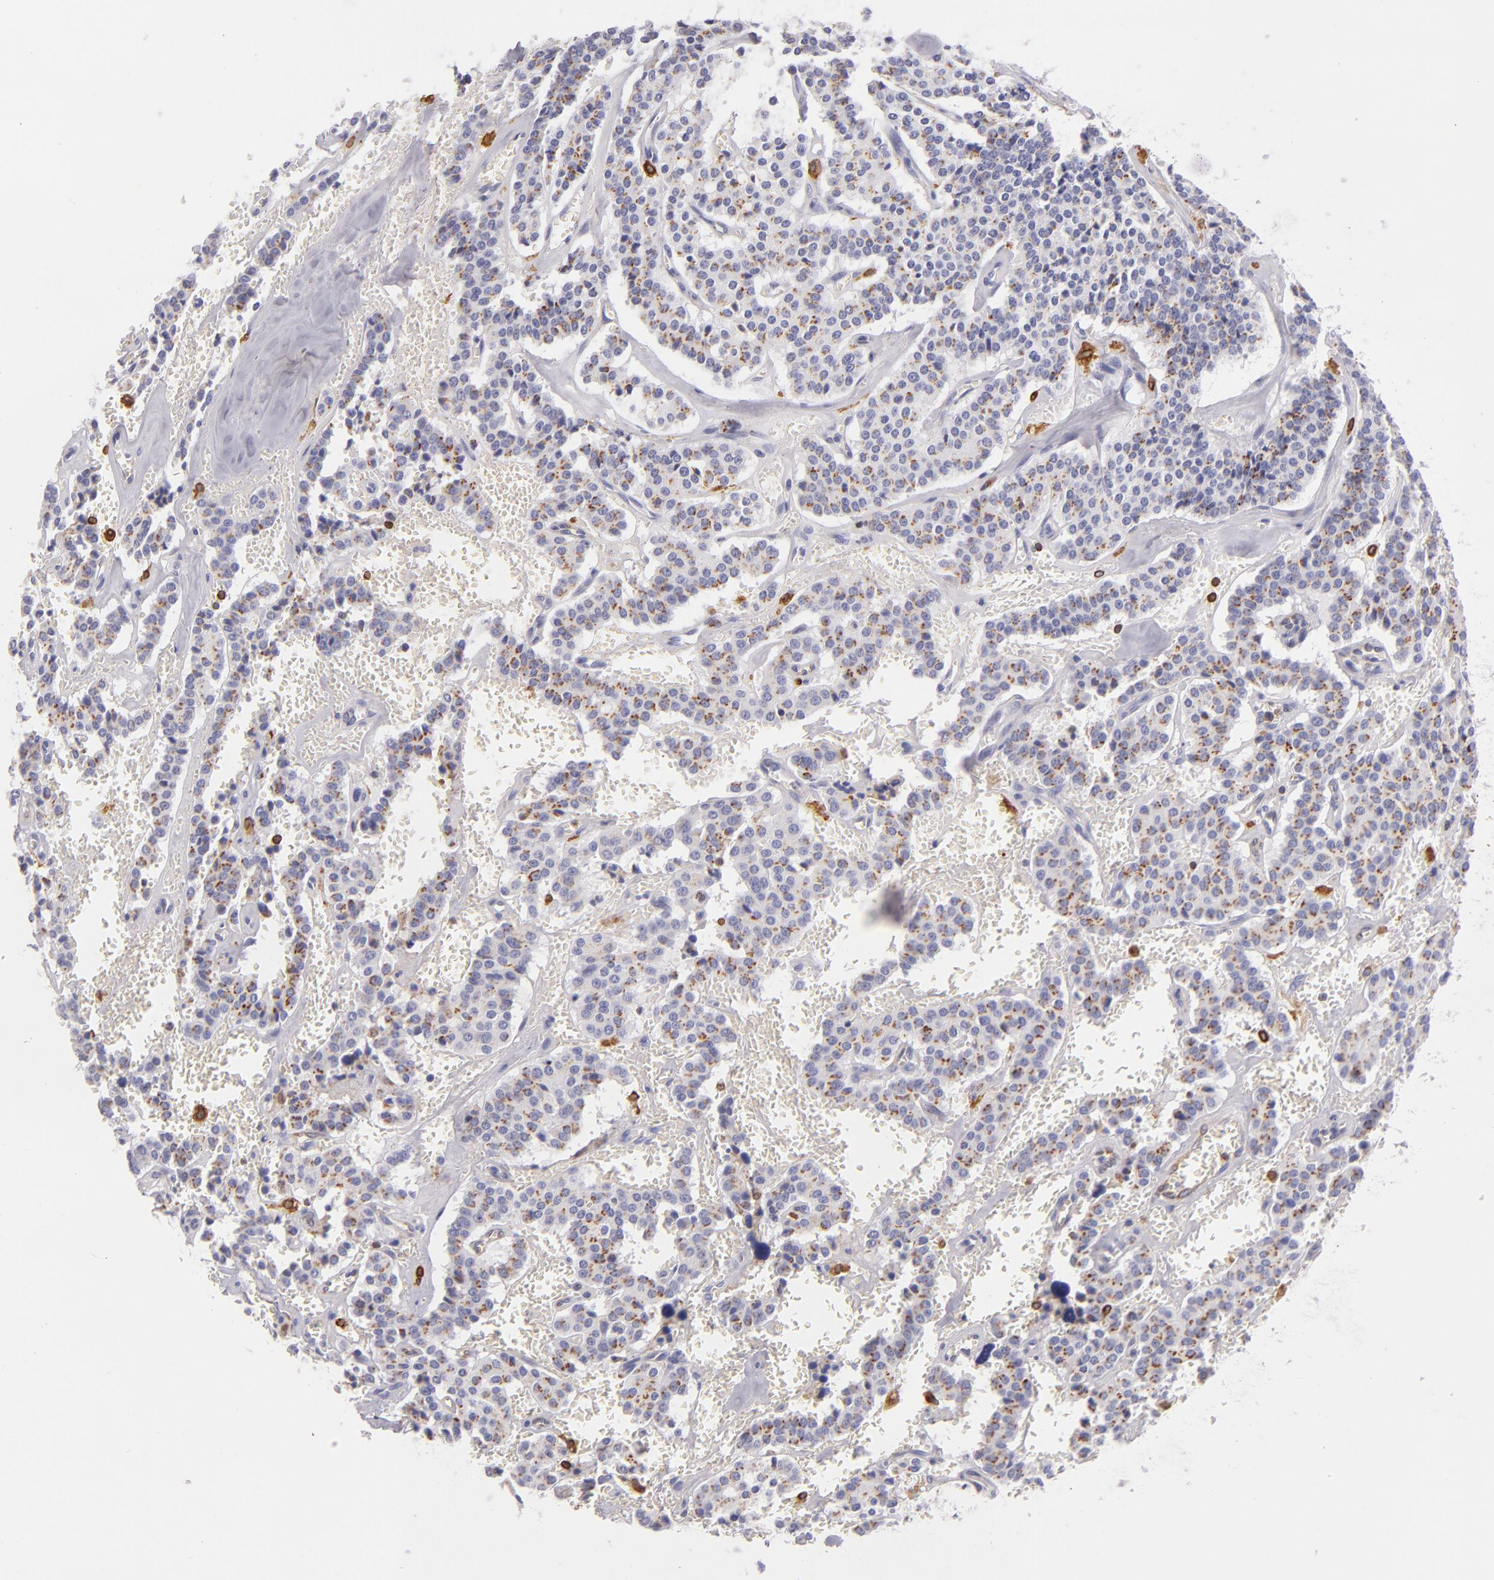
{"staining": {"intensity": "weak", "quantity": "<25%", "location": "none"}, "tissue": "carcinoid", "cell_type": "Tumor cells", "image_type": "cancer", "snomed": [{"axis": "morphology", "description": "Carcinoid, malignant, NOS"}, {"axis": "topography", "description": "Bronchus"}], "caption": "Tumor cells show no significant staining in carcinoid.", "gene": "CD74", "patient": {"sex": "male", "age": 55}}